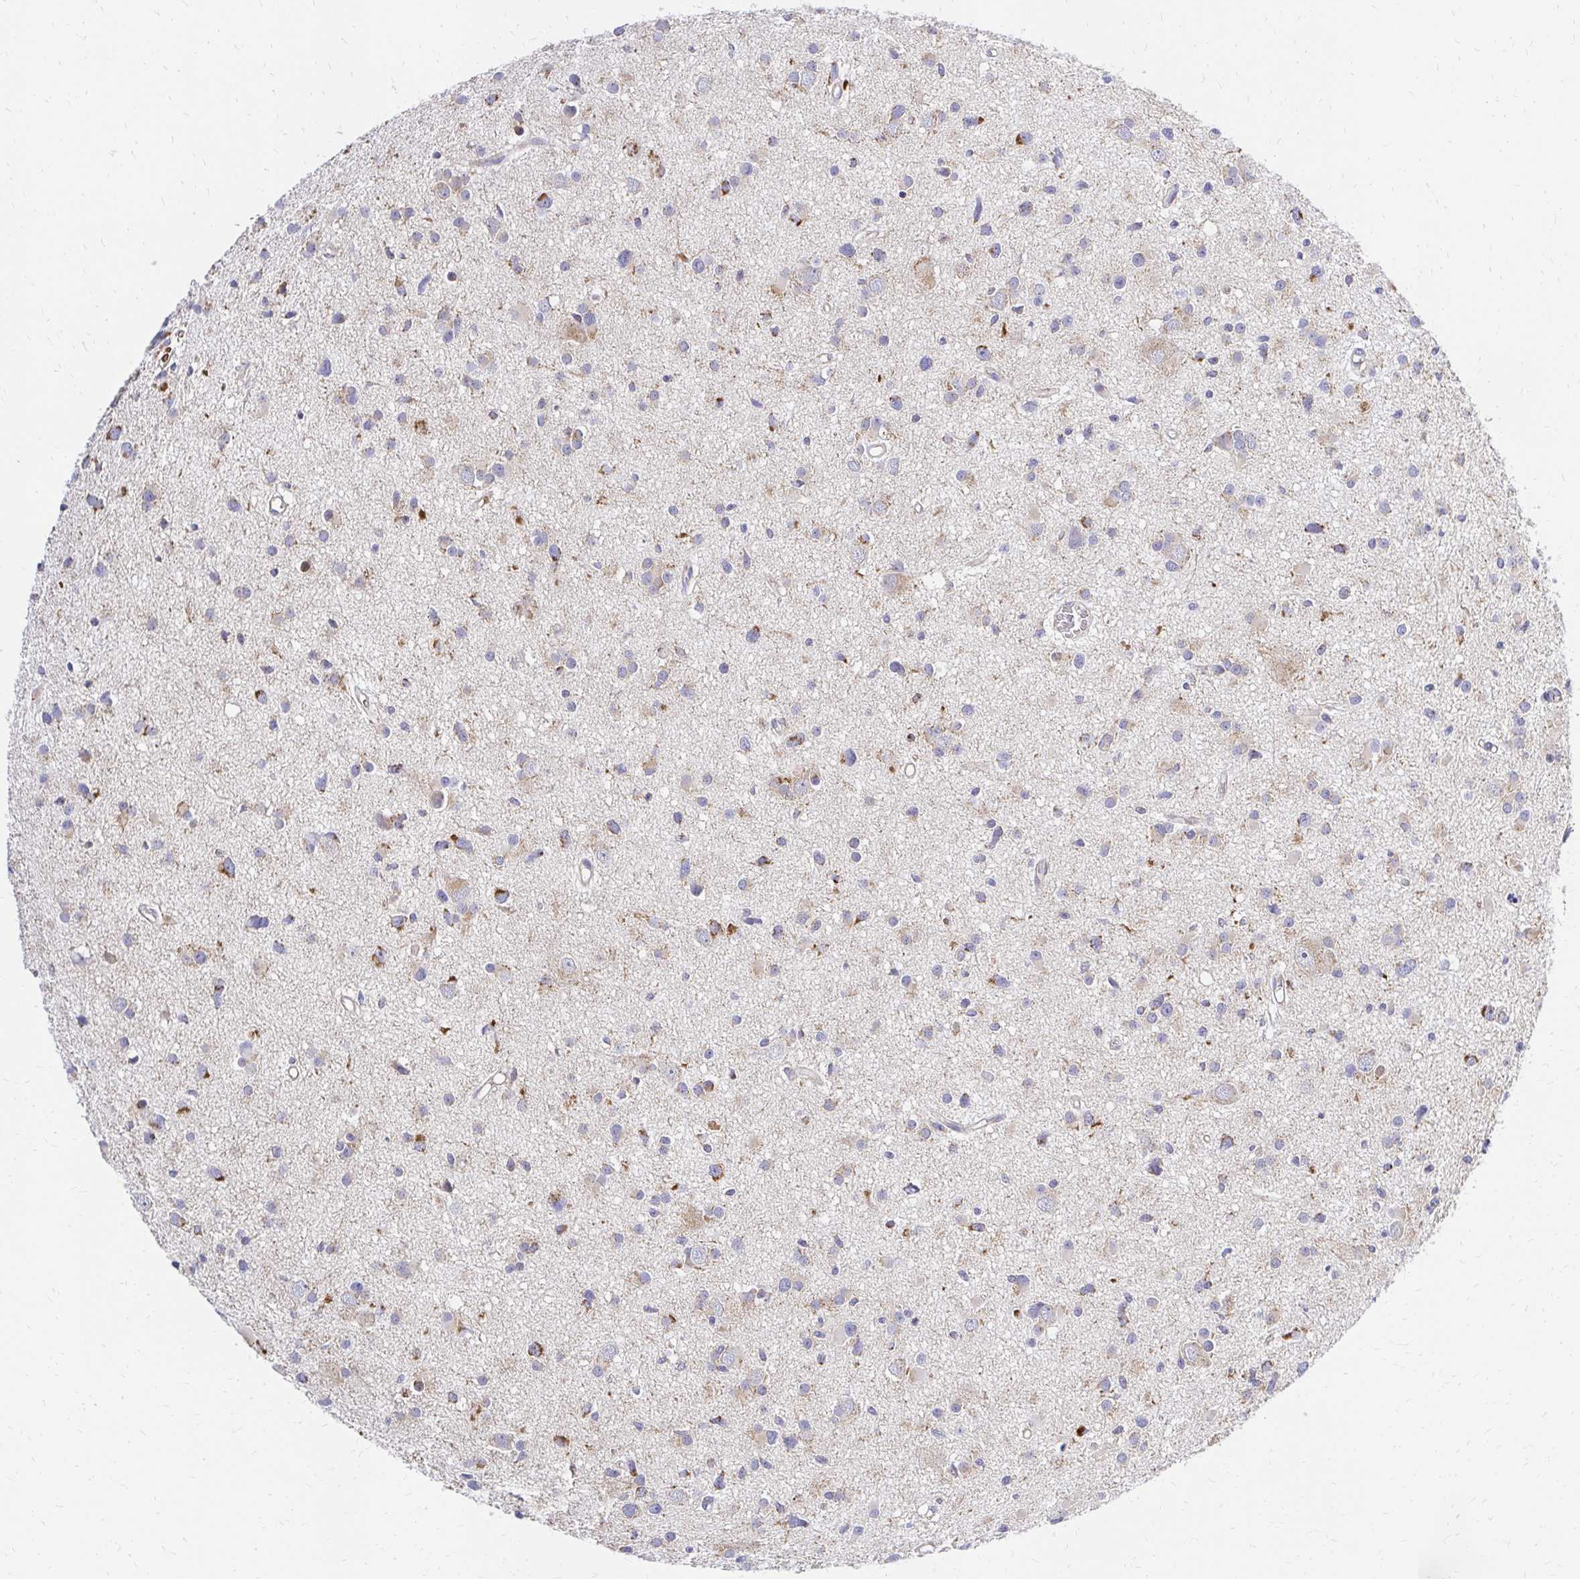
{"staining": {"intensity": "moderate", "quantity": "25%-75%", "location": "cytoplasmic/membranous"}, "tissue": "glioma", "cell_type": "Tumor cells", "image_type": "cancer", "snomed": [{"axis": "morphology", "description": "Glioma, malignant, High grade"}, {"axis": "topography", "description": "Brain"}], "caption": "Protein expression analysis of glioma displays moderate cytoplasmic/membranous expression in about 25%-75% of tumor cells.", "gene": "MRPL13", "patient": {"sex": "male", "age": 54}}